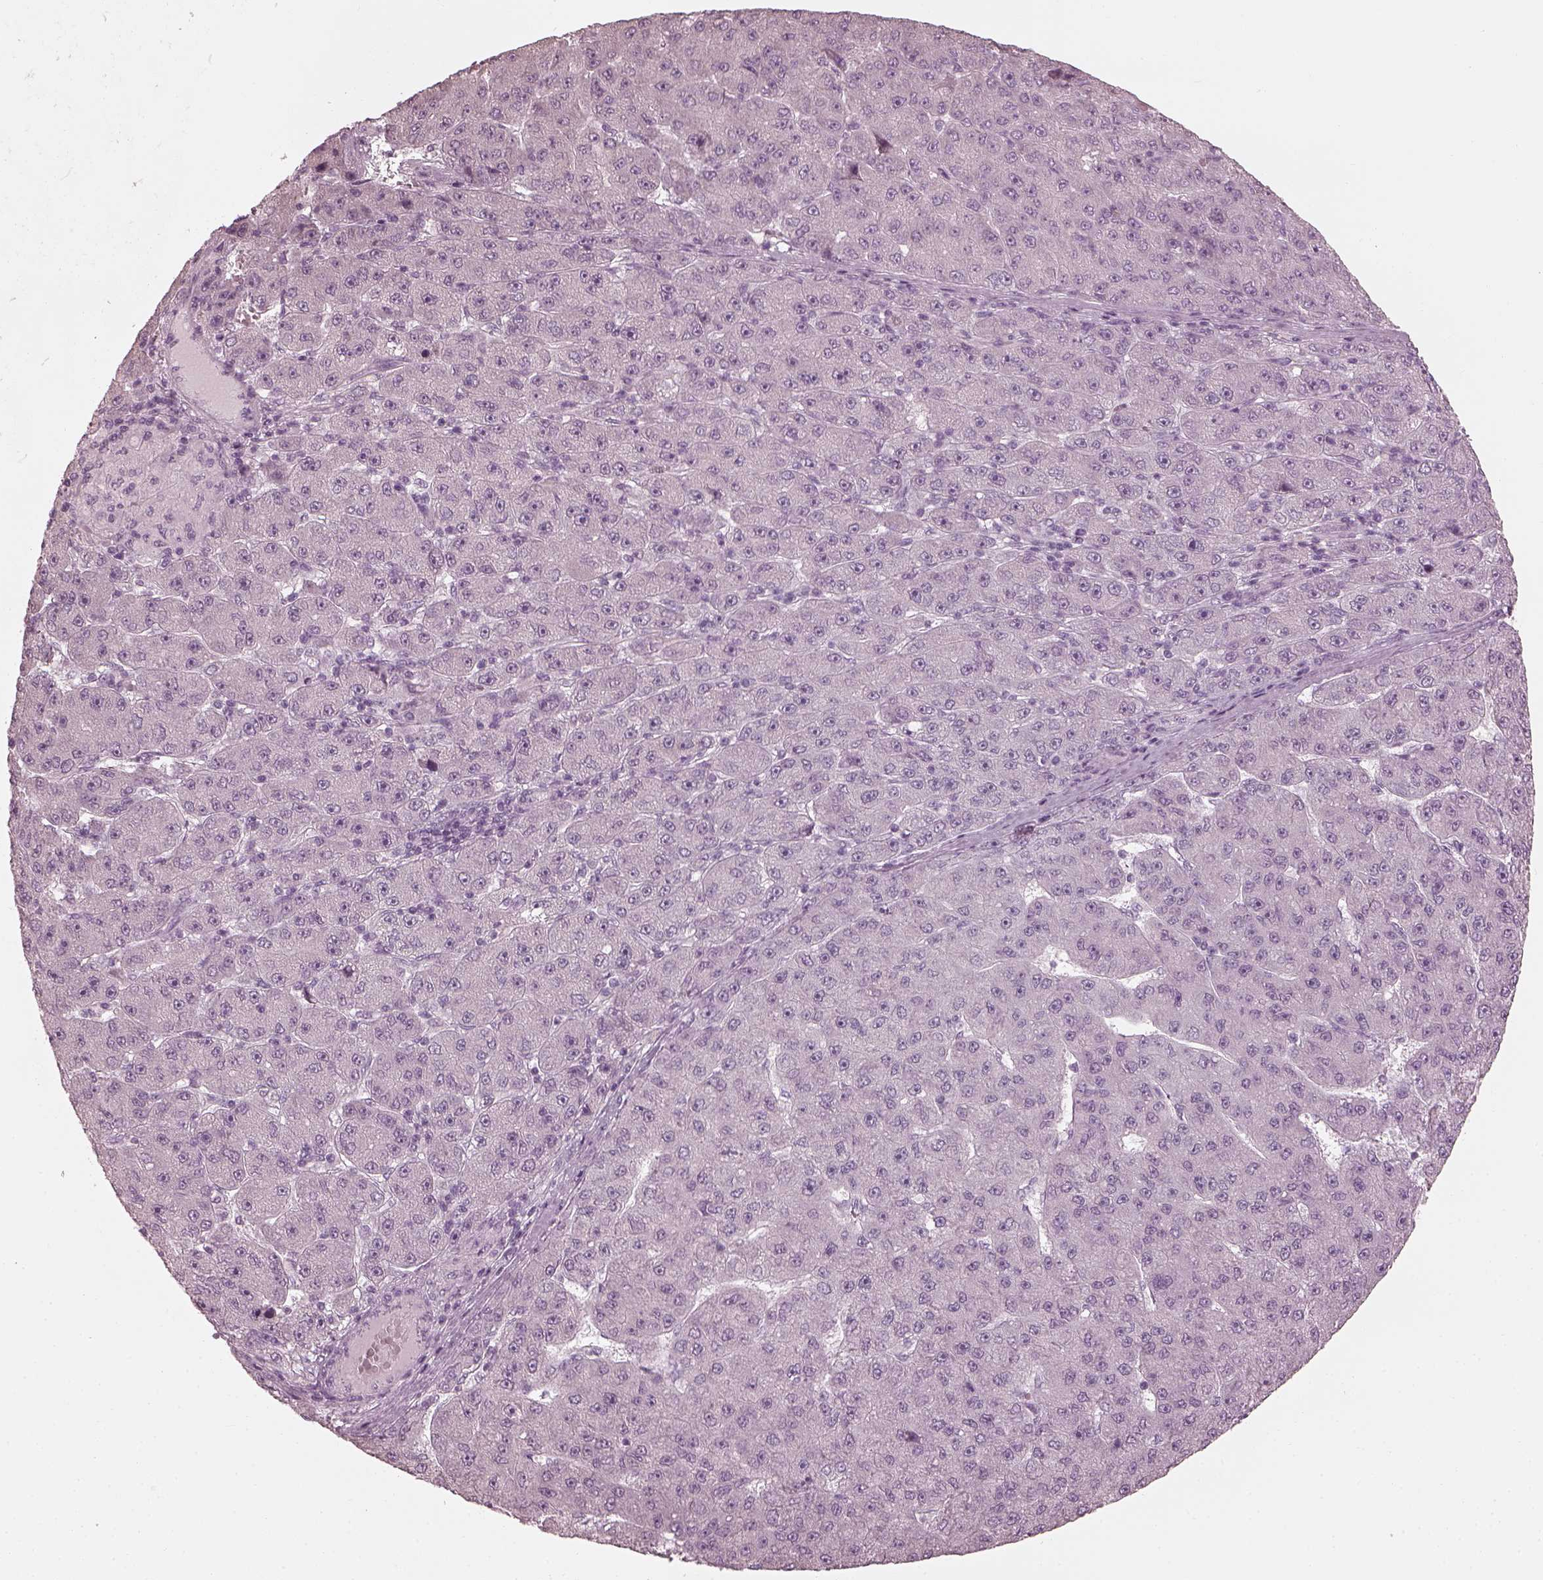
{"staining": {"intensity": "negative", "quantity": "none", "location": "none"}, "tissue": "liver cancer", "cell_type": "Tumor cells", "image_type": "cancer", "snomed": [{"axis": "morphology", "description": "Carcinoma, Hepatocellular, NOS"}, {"axis": "topography", "description": "Liver"}], "caption": "This is an IHC micrograph of hepatocellular carcinoma (liver). There is no expression in tumor cells.", "gene": "SAXO2", "patient": {"sex": "male", "age": 67}}